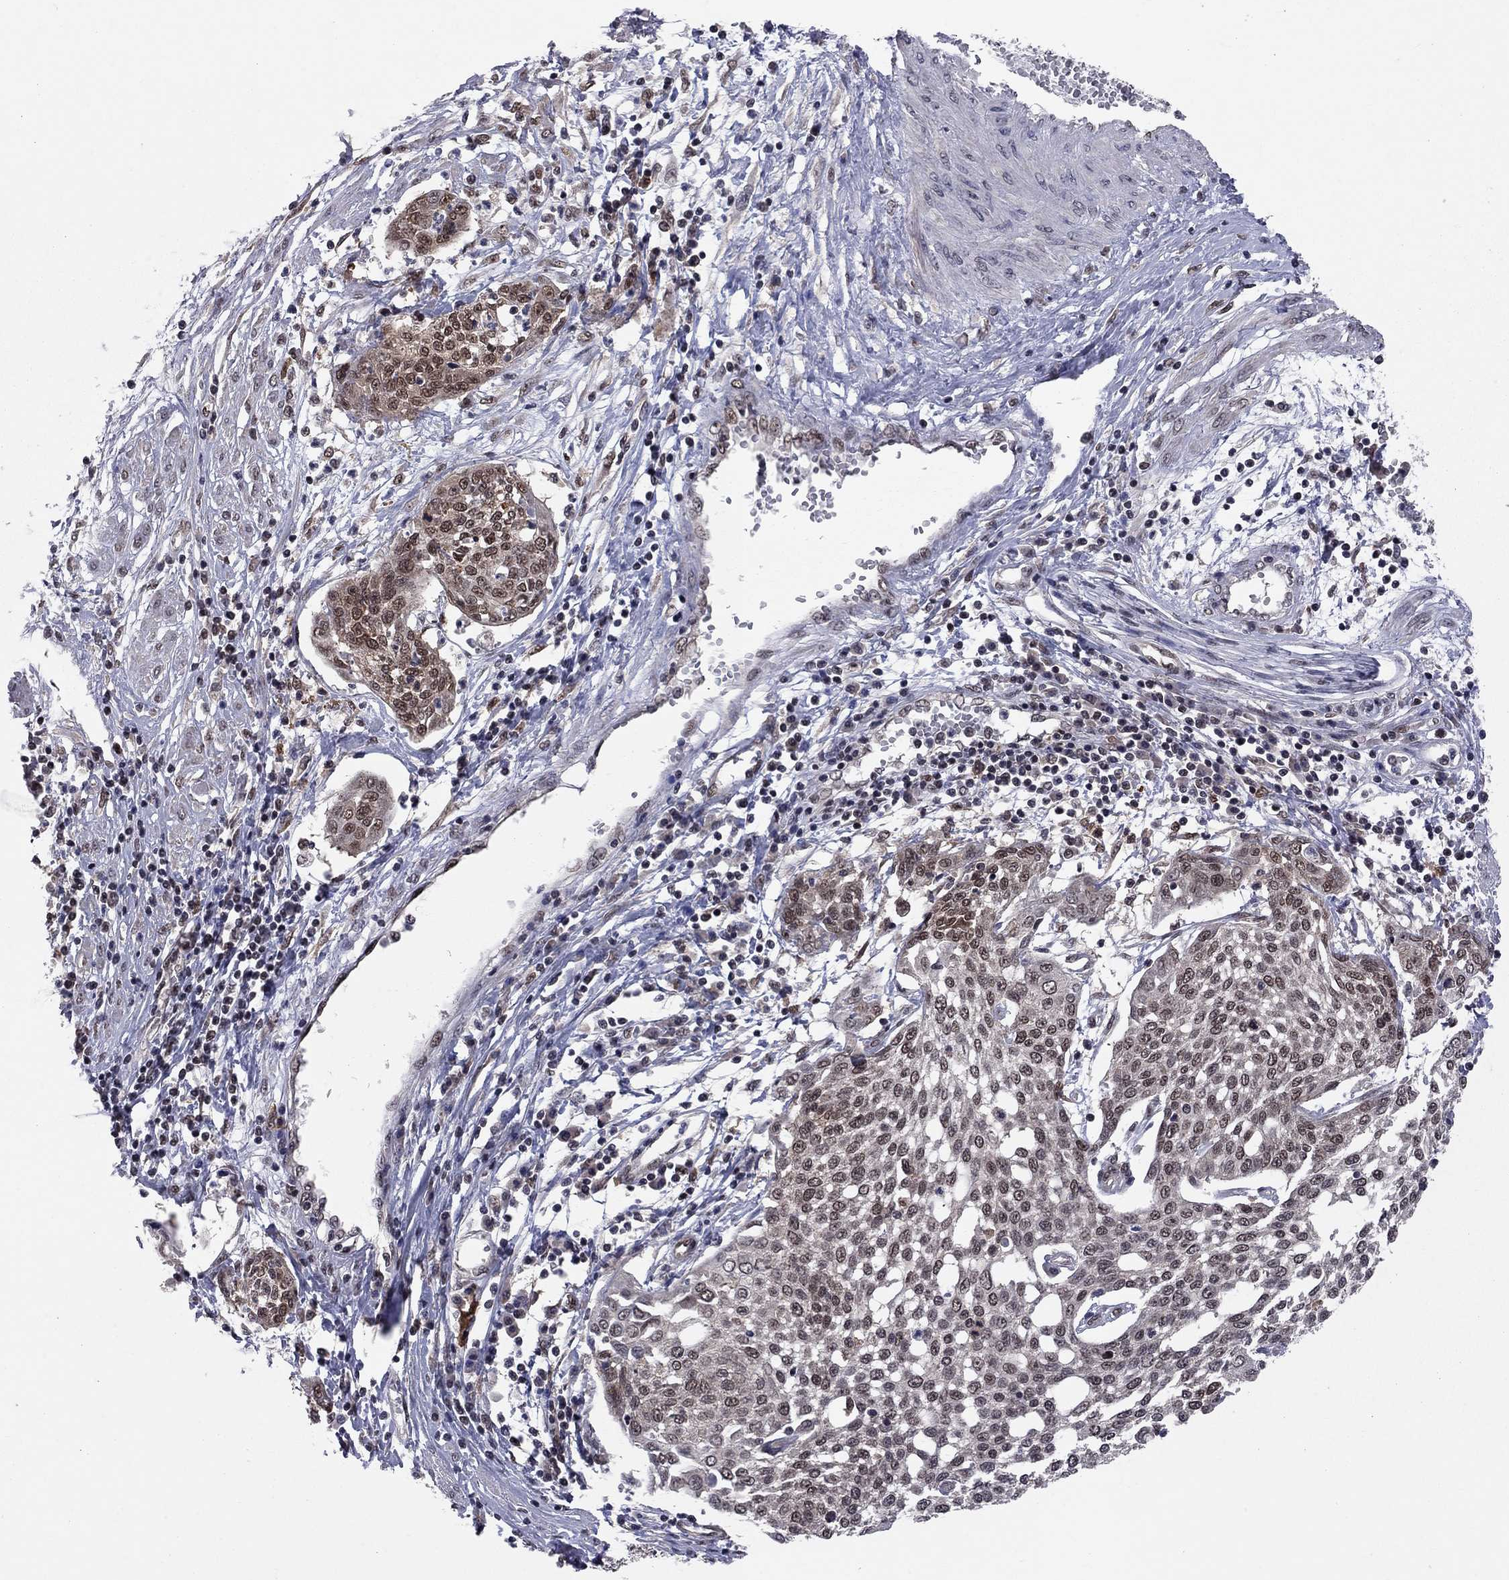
{"staining": {"intensity": "moderate", "quantity": "25%-75%", "location": "nuclear"}, "tissue": "cervical cancer", "cell_type": "Tumor cells", "image_type": "cancer", "snomed": [{"axis": "morphology", "description": "Squamous cell carcinoma, NOS"}, {"axis": "topography", "description": "Cervix"}], "caption": "Immunohistochemistry image of cervical cancer stained for a protein (brown), which reveals medium levels of moderate nuclear positivity in about 25%-75% of tumor cells.", "gene": "SAP30L", "patient": {"sex": "female", "age": 34}}